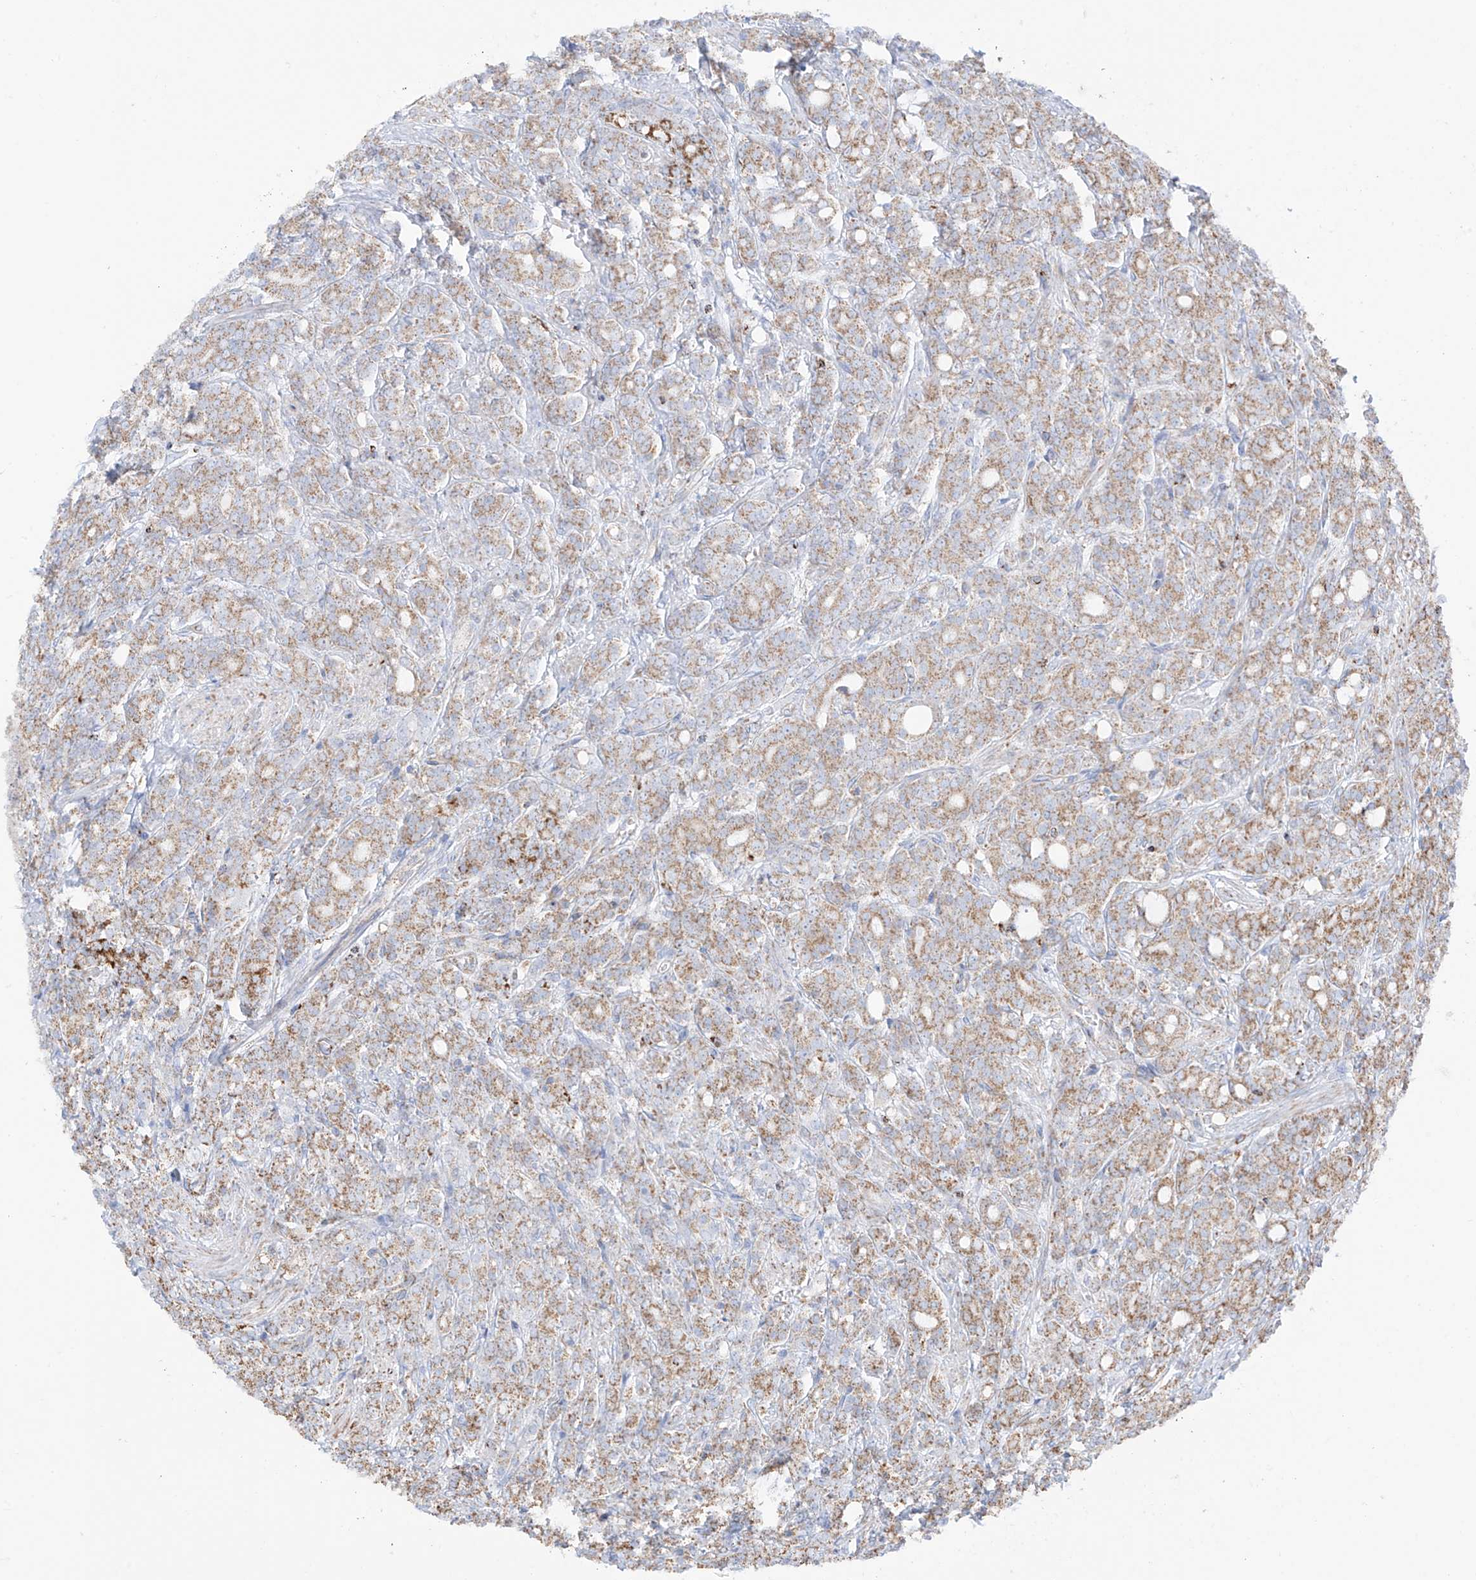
{"staining": {"intensity": "weak", "quantity": ">75%", "location": "cytoplasmic/membranous"}, "tissue": "prostate cancer", "cell_type": "Tumor cells", "image_type": "cancer", "snomed": [{"axis": "morphology", "description": "Adenocarcinoma, High grade"}, {"axis": "topography", "description": "Prostate"}], "caption": "DAB (3,3'-diaminobenzidine) immunohistochemical staining of human prostate adenocarcinoma (high-grade) shows weak cytoplasmic/membranous protein positivity in about >75% of tumor cells.", "gene": "XKR3", "patient": {"sex": "male", "age": 62}}